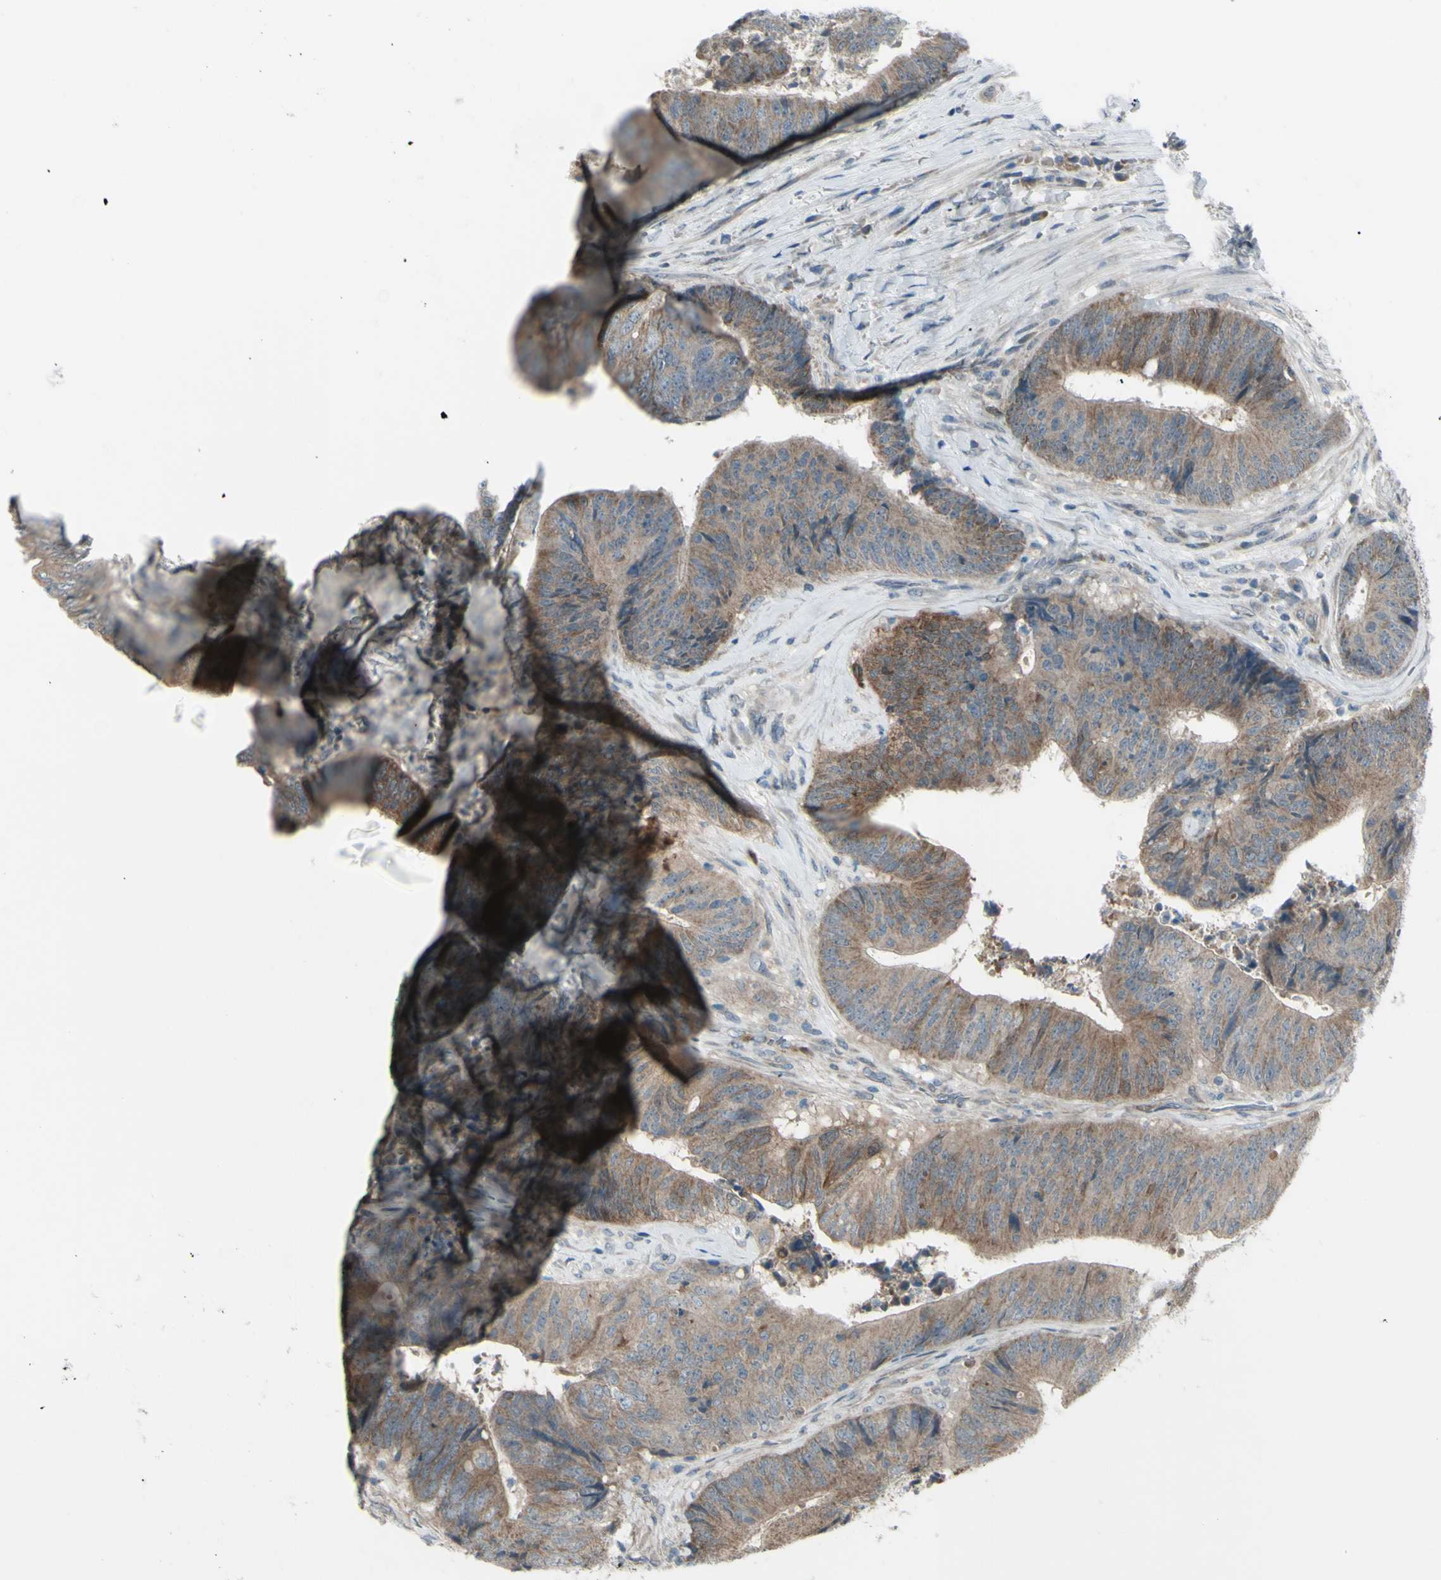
{"staining": {"intensity": "weak", "quantity": ">75%", "location": "cytoplasmic/membranous"}, "tissue": "colorectal cancer", "cell_type": "Tumor cells", "image_type": "cancer", "snomed": [{"axis": "morphology", "description": "Adenocarcinoma, NOS"}, {"axis": "topography", "description": "Rectum"}], "caption": "This photomicrograph displays immunohistochemistry (IHC) staining of colorectal cancer, with low weak cytoplasmic/membranous staining in about >75% of tumor cells.", "gene": "NAXD", "patient": {"sex": "male", "age": 72}}